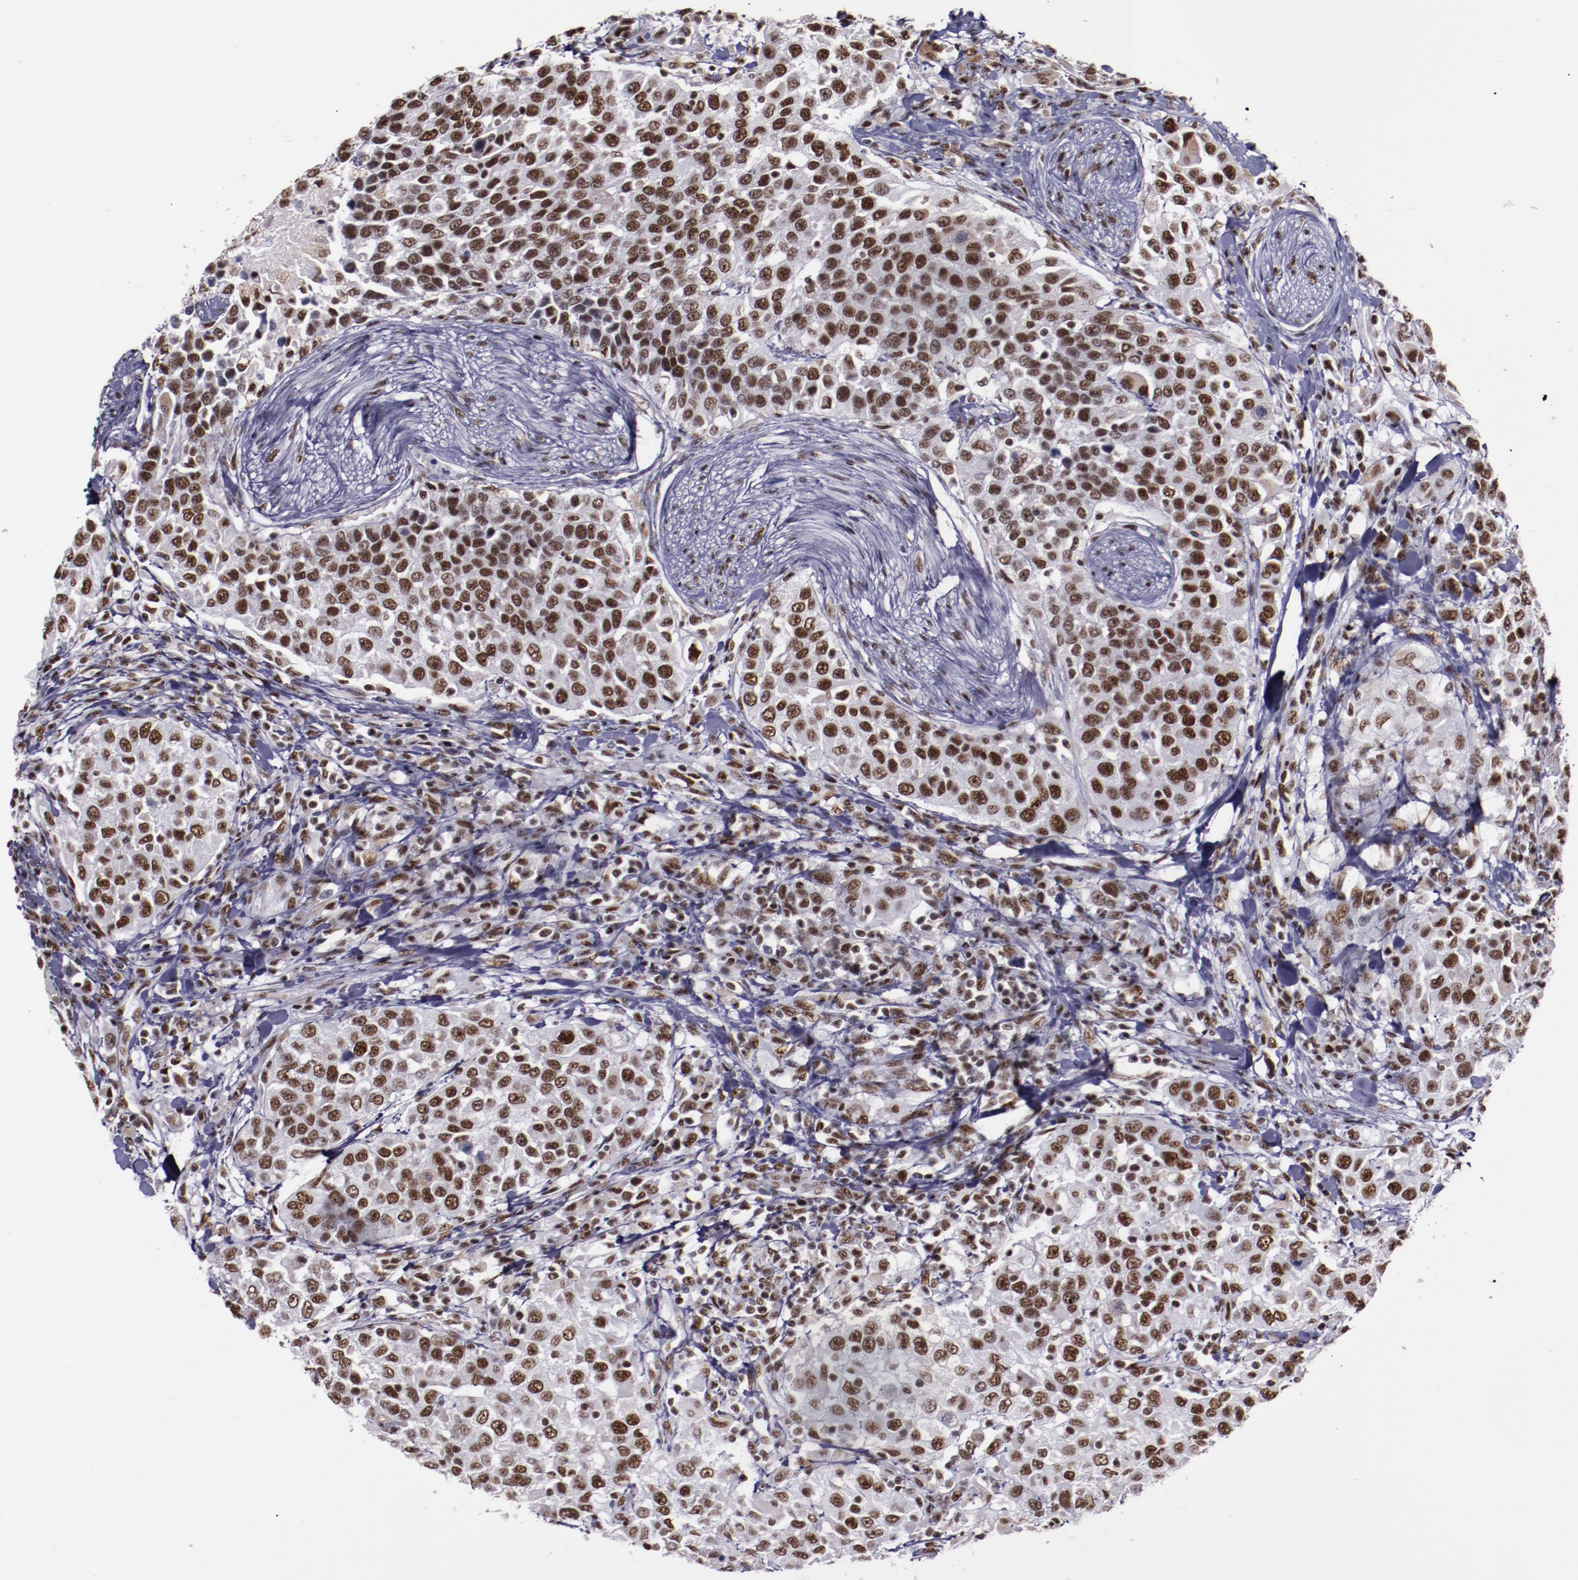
{"staining": {"intensity": "strong", "quantity": ">75%", "location": "nuclear"}, "tissue": "urothelial cancer", "cell_type": "Tumor cells", "image_type": "cancer", "snomed": [{"axis": "morphology", "description": "Urothelial carcinoma, High grade"}, {"axis": "topography", "description": "Urinary bladder"}], "caption": "About >75% of tumor cells in human urothelial carcinoma (high-grade) exhibit strong nuclear protein positivity as visualized by brown immunohistochemical staining.", "gene": "PPP4R3A", "patient": {"sex": "female", "age": 80}}